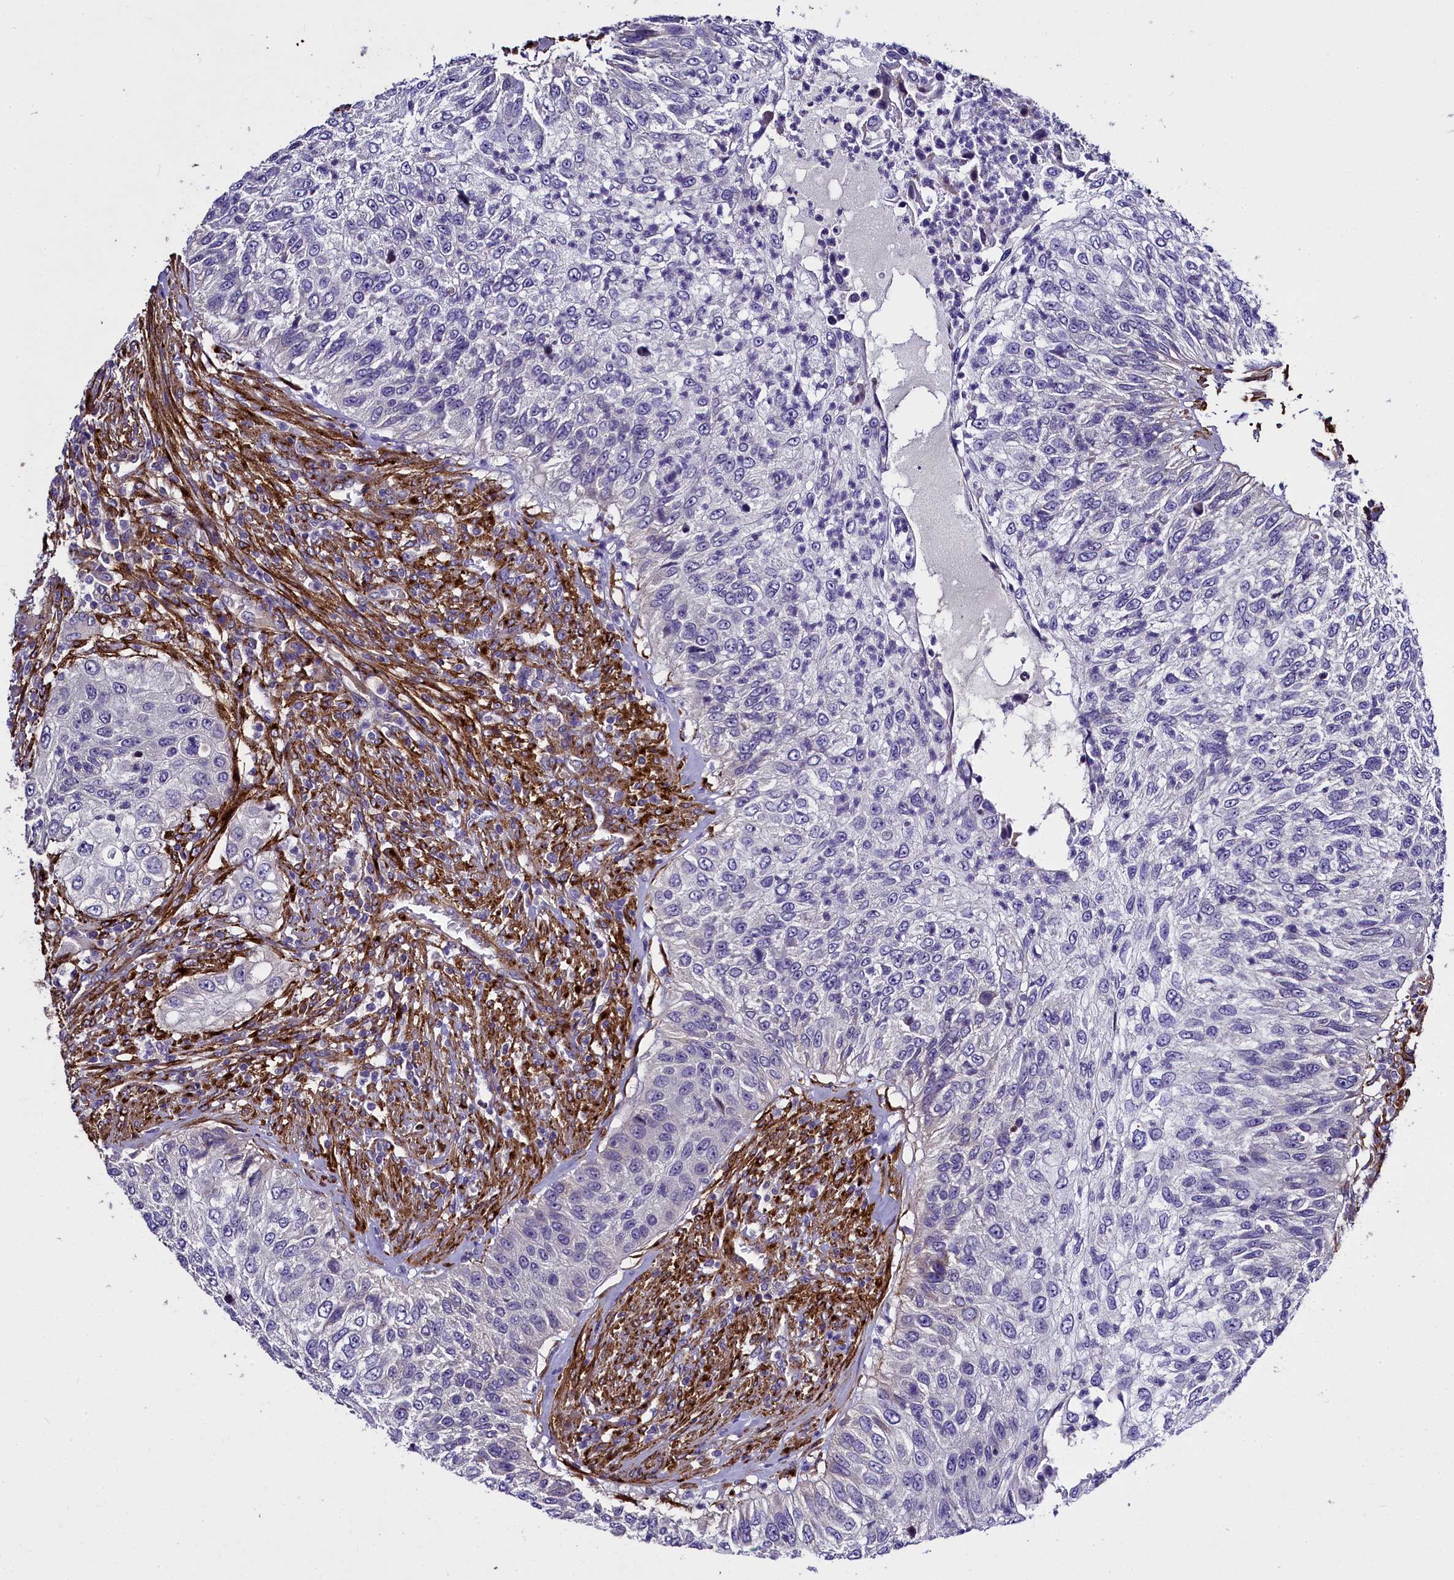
{"staining": {"intensity": "negative", "quantity": "none", "location": "none"}, "tissue": "urothelial cancer", "cell_type": "Tumor cells", "image_type": "cancer", "snomed": [{"axis": "morphology", "description": "Urothelial carcinoma, High grade"}, {"axis": "topography", "description": "Urinary bladder"}], "caption": "This is an immunohistochemistry micrograph of urothelial carcinoma (high-grade). There is no staining in tumor cells.", "gene": "MRC2", "patient": {"sex": "female", "age": 60}}